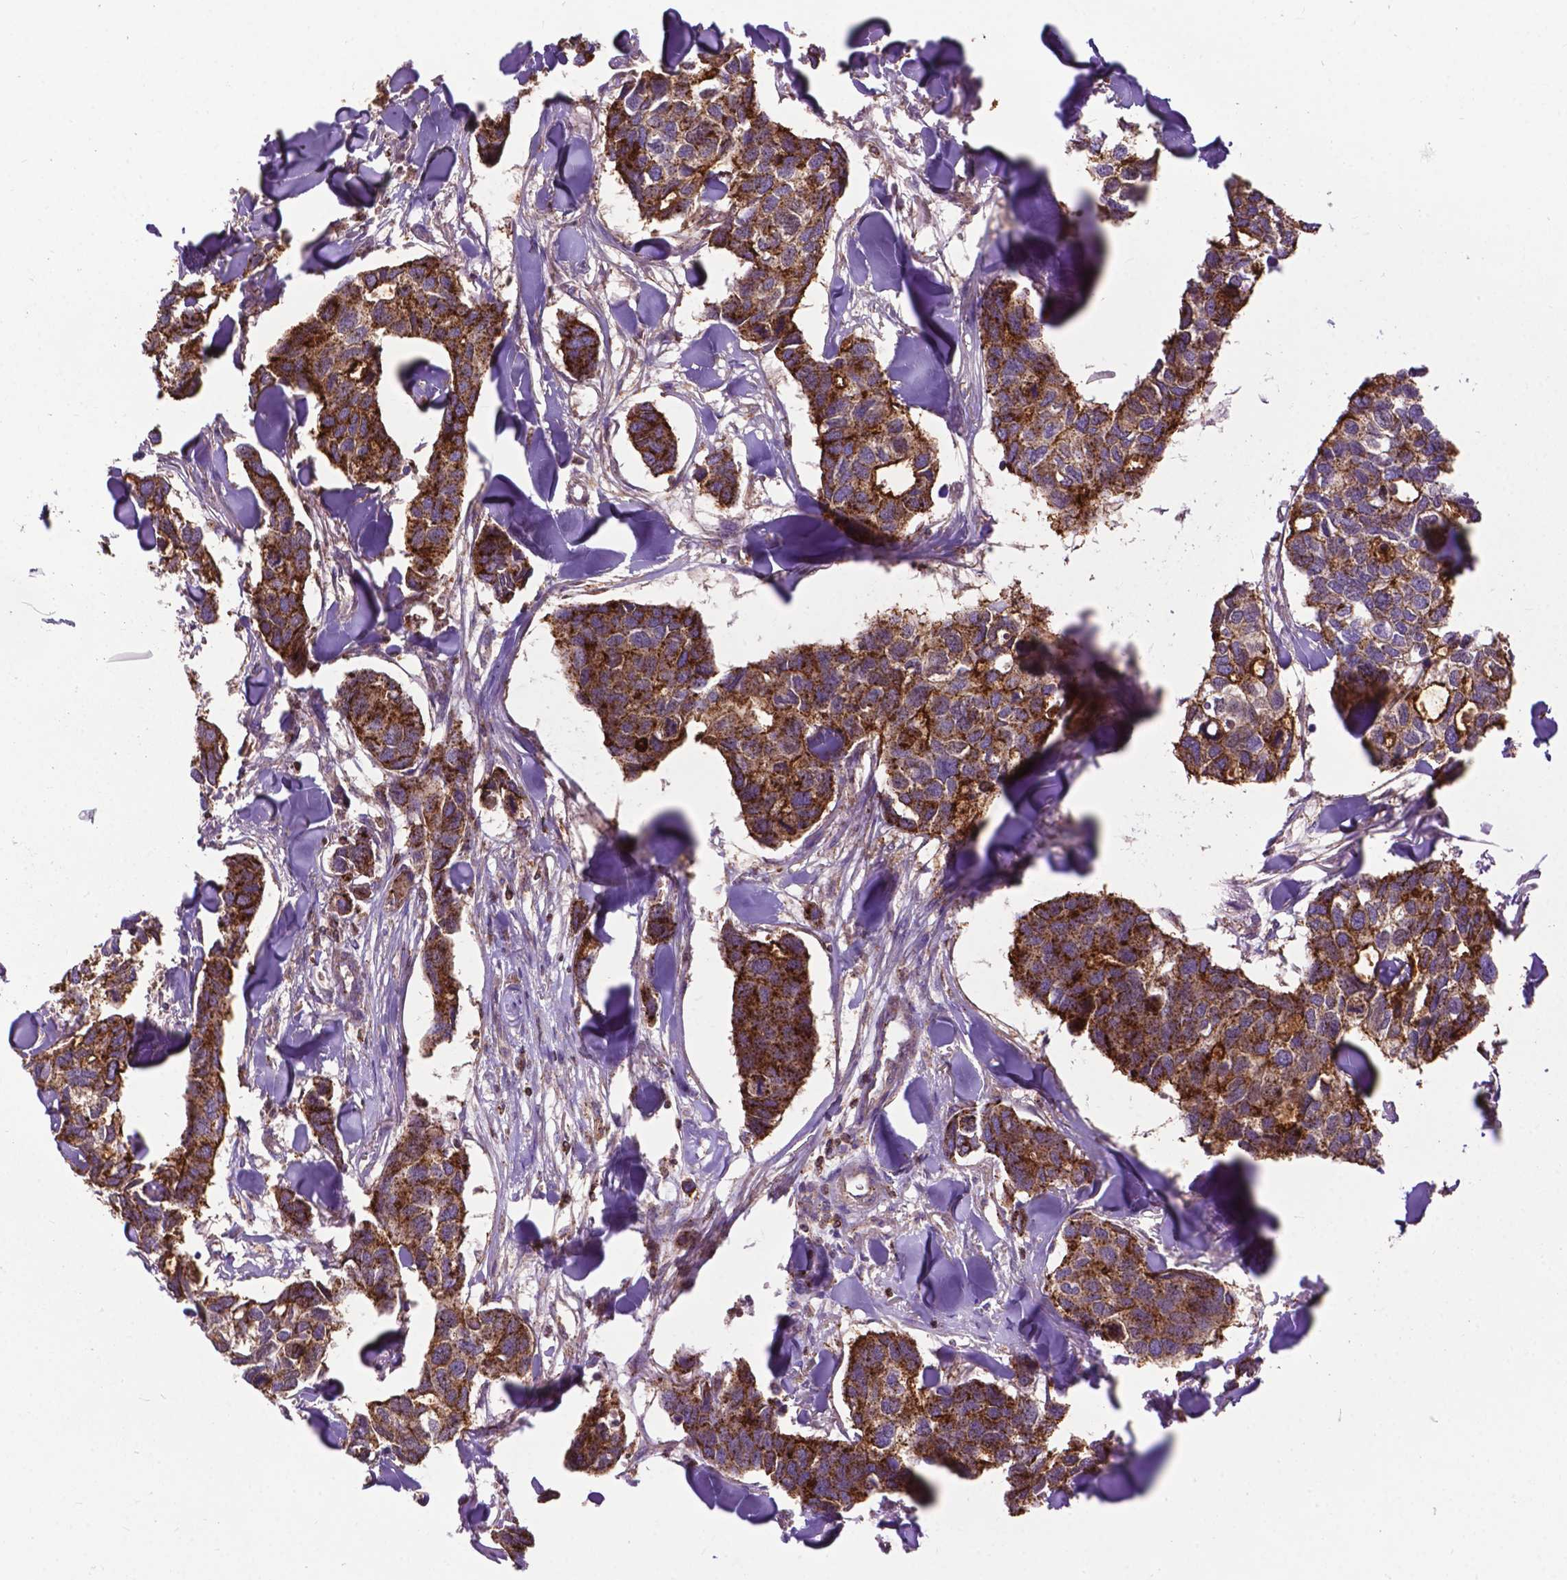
{"staining": {"intensity": "strong", "quantity": ">75%", "location": "cytoplasmic/membranous"}, "tissue": "breast cancer", "cell_type": "Tumor cells", "image_type": "cancer", "snomed": [{"axis": "morphology", "description": "Duct carcinoma"}, {"axis": "topography", "description": "Breast"}], "caption": "Breast infiltrating ductal carcinoma tissue shows strong cytoplasmic/membranous positivity in approximately >75% of tumor cells, visualized by immunohistochemistry.", "gene": "CHMP4A", "patient": {"sex": "female", "age": 83}}